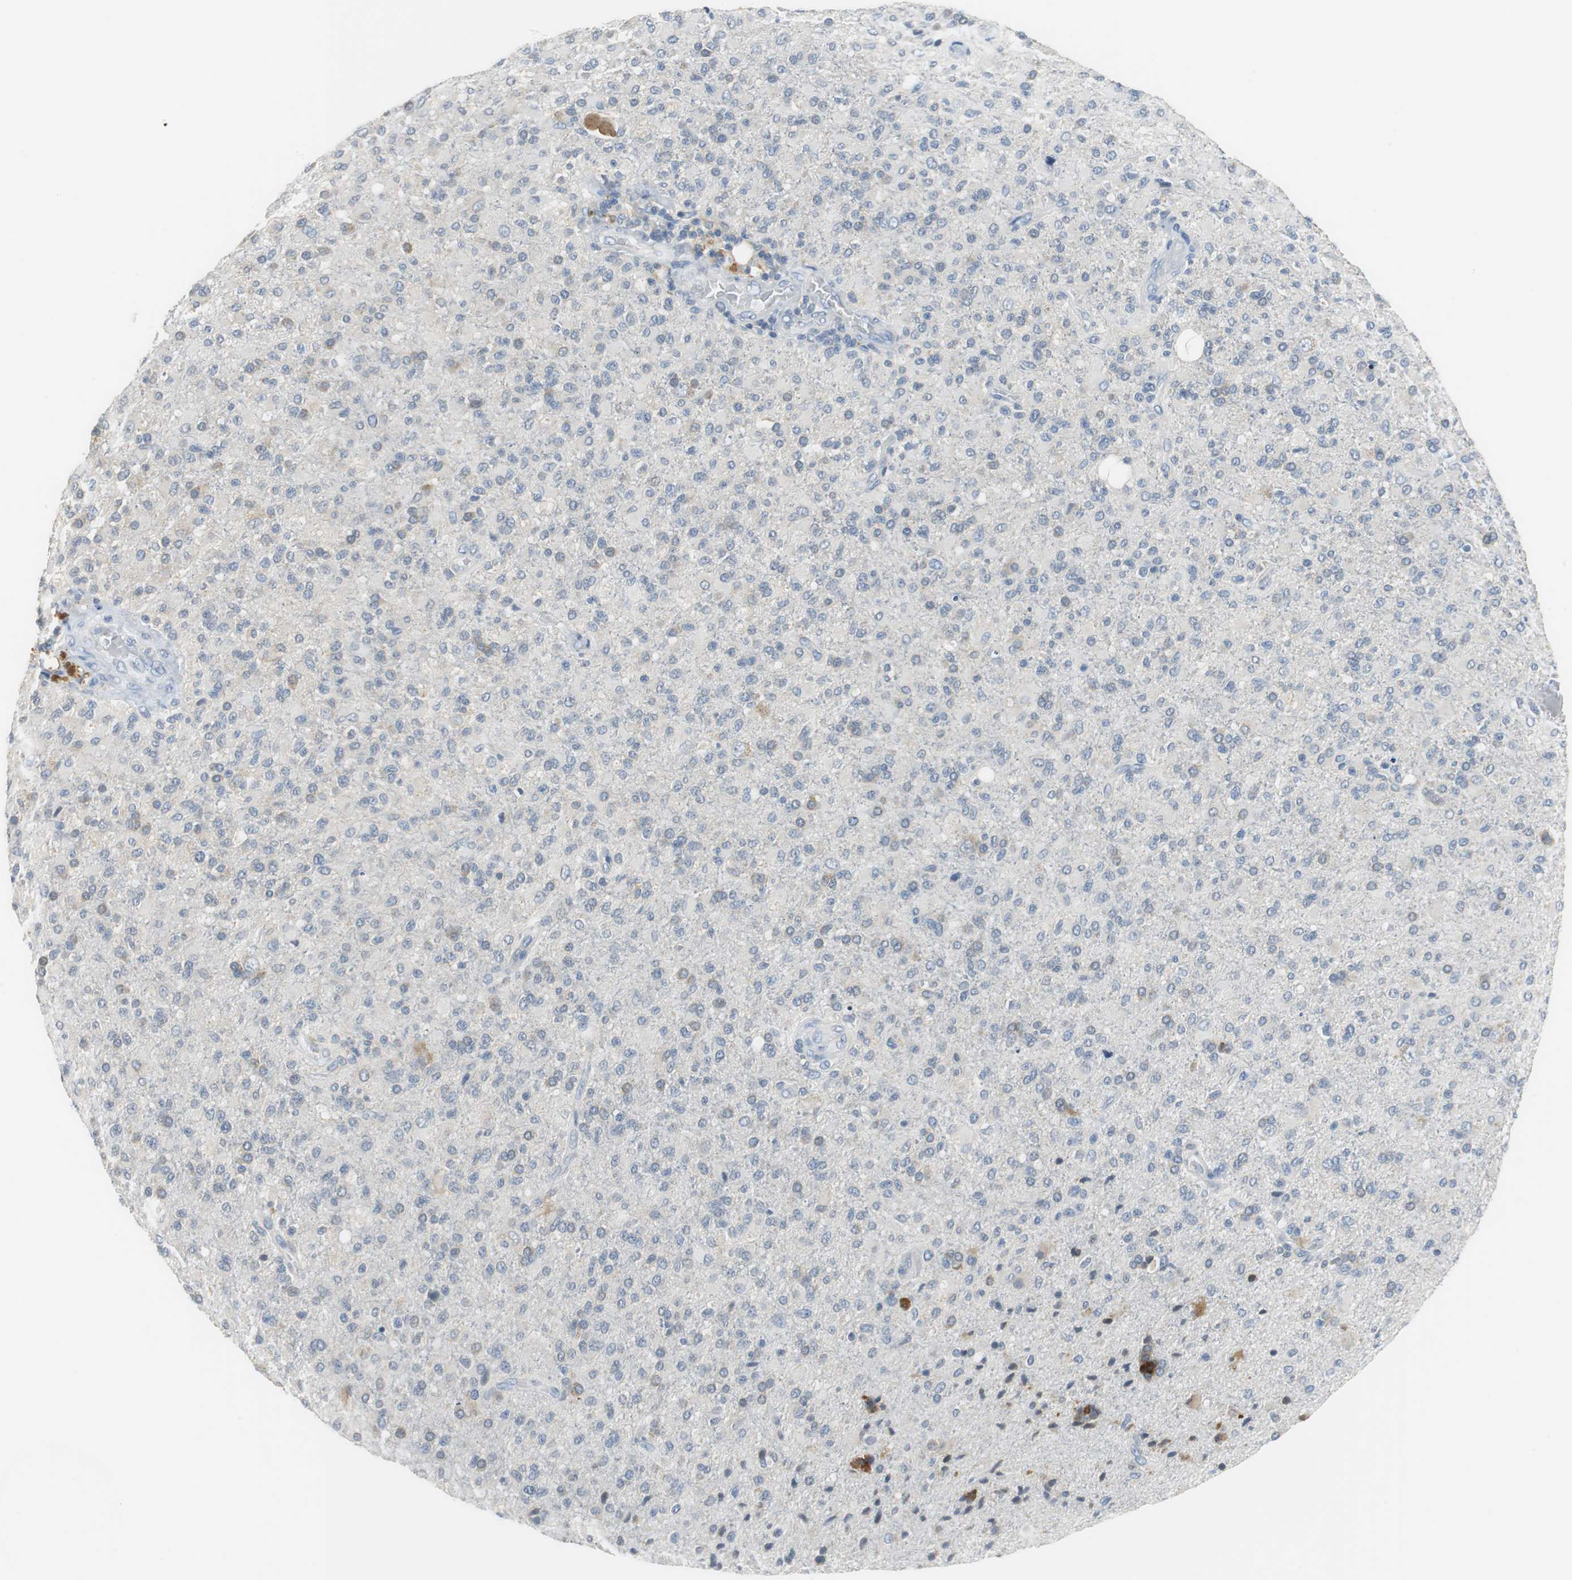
{"staining": {"intensity": "weak", "quantity": "<25%", "location": "cytoplasmic/membranous"}, "tissue": "glioma", "cell_type": "Tumor cells", "image_type": "cancer", "snomed": [{"axis": "morphology", "description": "Glioma, malignant, High grade"}, {"axis": "topography", "description": "Brain"}], "caption": "Tumor cells are negative for protein expression in human malignant glioma (high-grade).", "gene": "GLCCI1", "patient": {"sex": "male", "age": 71}}